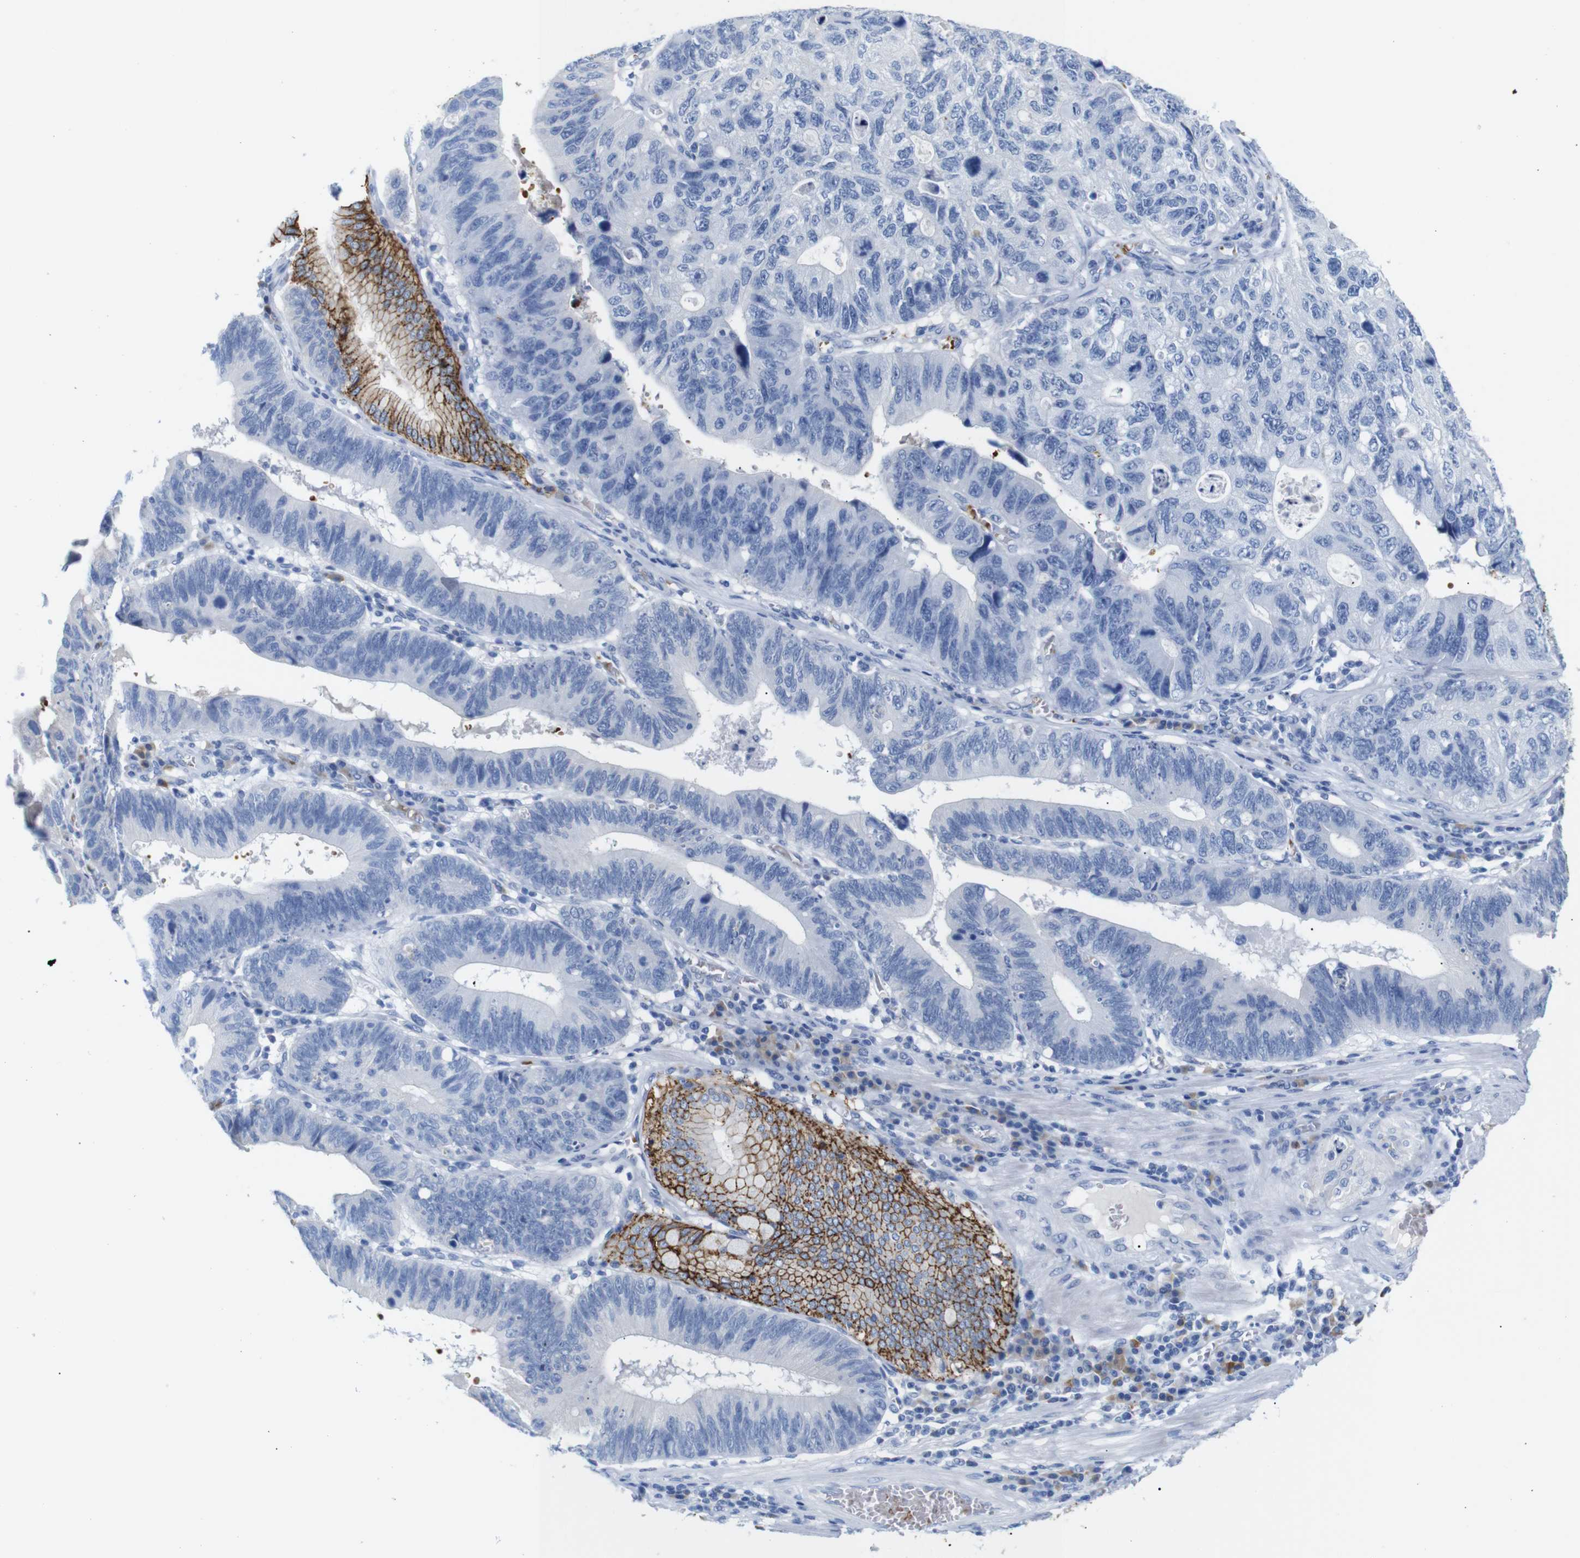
{"staining": {"intensity": "negative", "quantity": "none", "location": "none"}, "tissue": "stomach cancer", "cell_type": "Tumor cells", "image_type": "cancer", "snomed": [{"axis": "morphology", "description": "Adenocarcinoma, NOS"}, {"axis": "topography", "description": "Stomach"}], "caption": "Immunohistochemical staining of human stomach cancer exhibits no significant staining in tumor cells.", "gene": "ERVMER34-1", "patient": {"sex": "male", "age": 59}}